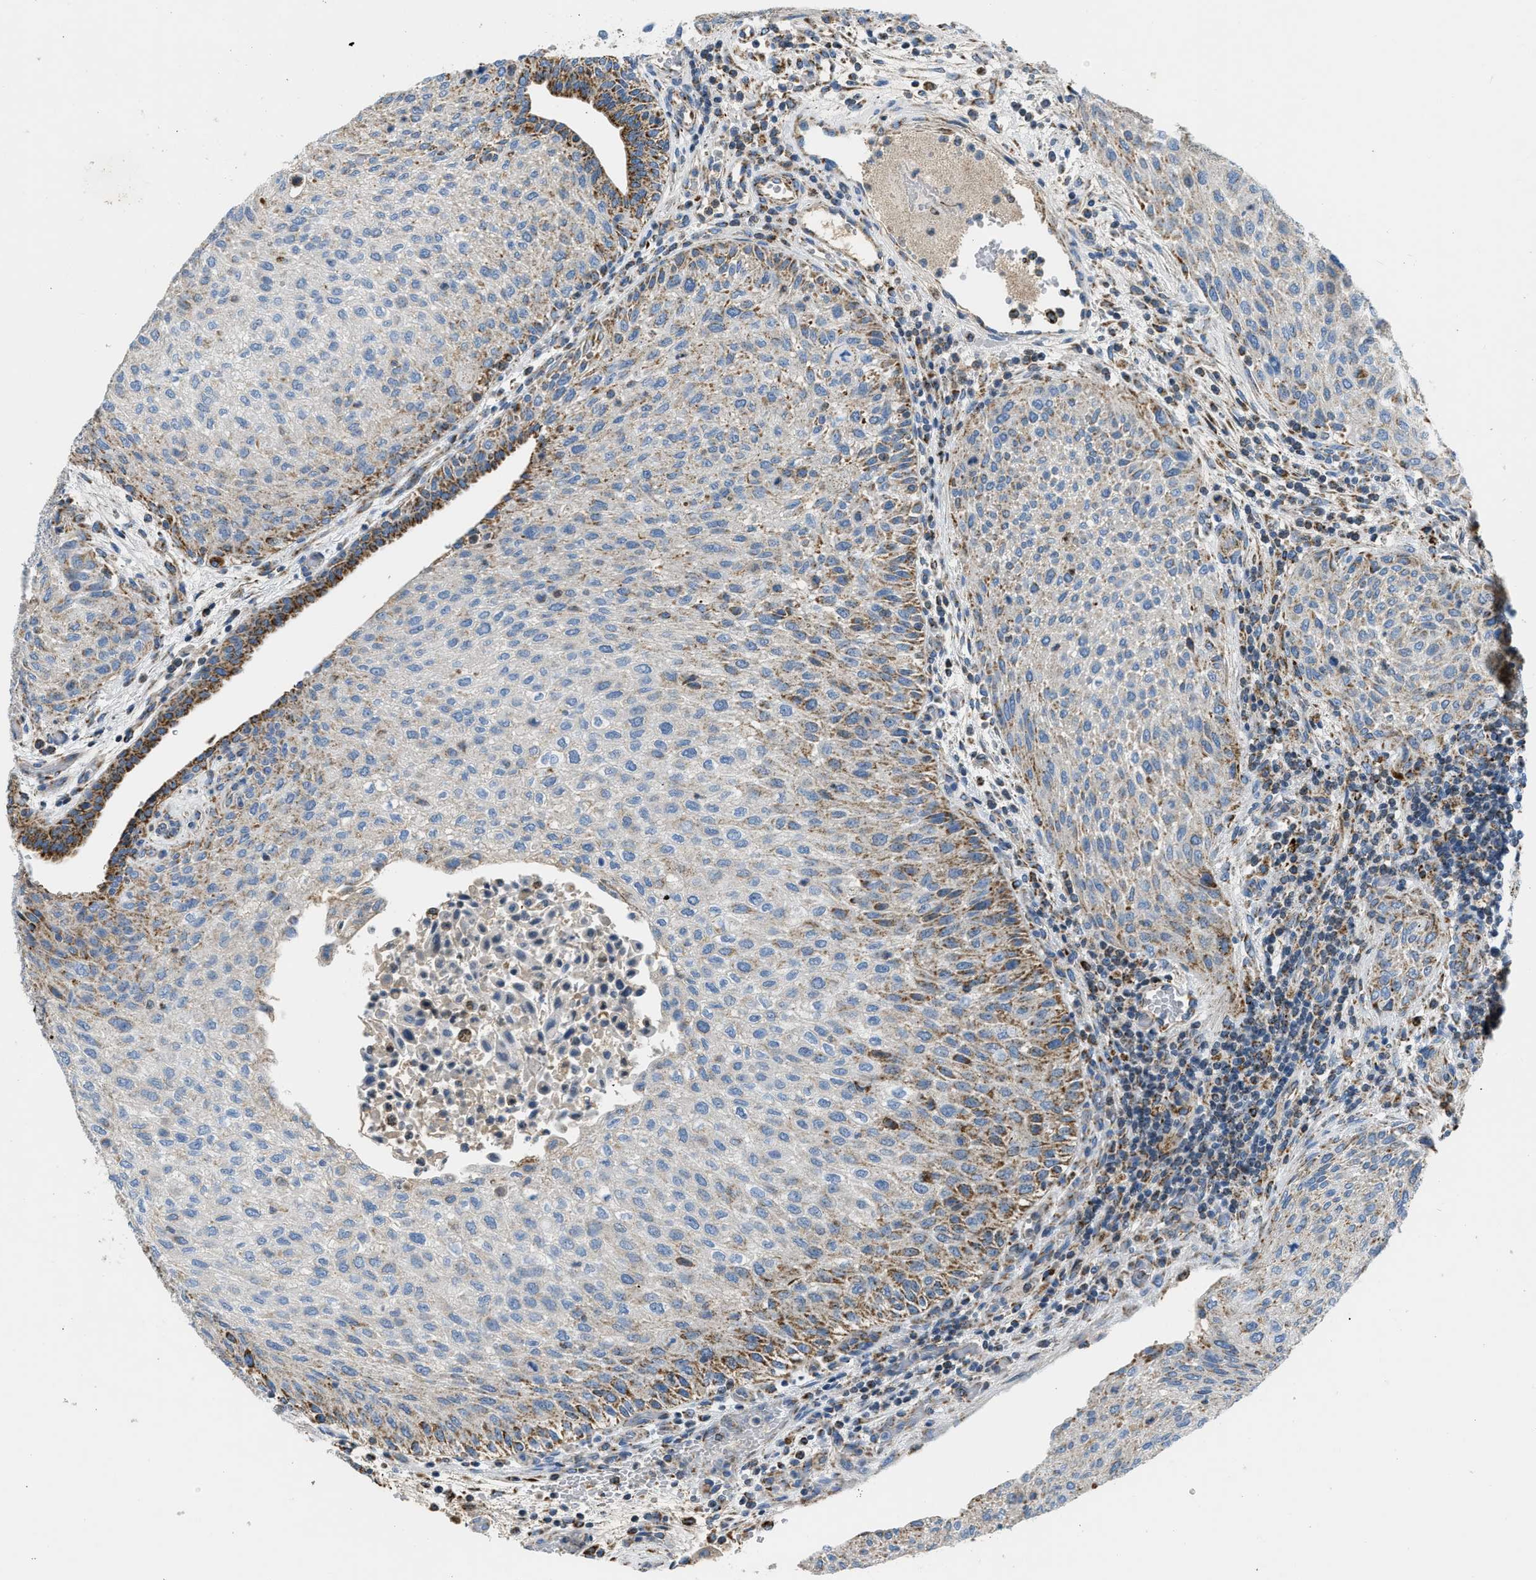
{"staining": {"intensity": "moderate", "quantity": "25%-75%", "location": "cytoplasmic/membranous"}, "tissue": "urothelial cancer", "cell_type": "Tumor cells", "image_type": "cancer", "snomed": [{"axis": "morphology", "description": "Urothelial carcinoma, Low grade"}, {"axis": "morphology", "description": "Urothelial carcinoma, High grade"}, {"axis": "topography", "description": "Urinary bladder"}], "caption": "Urothelial carcinoma (high-grade) stained for a protein reveals moderate cytoplasmic/membranous positivity in tumor cells.", "gene": "ACADVL", "patient": {"sex": "male", "age": 35}}